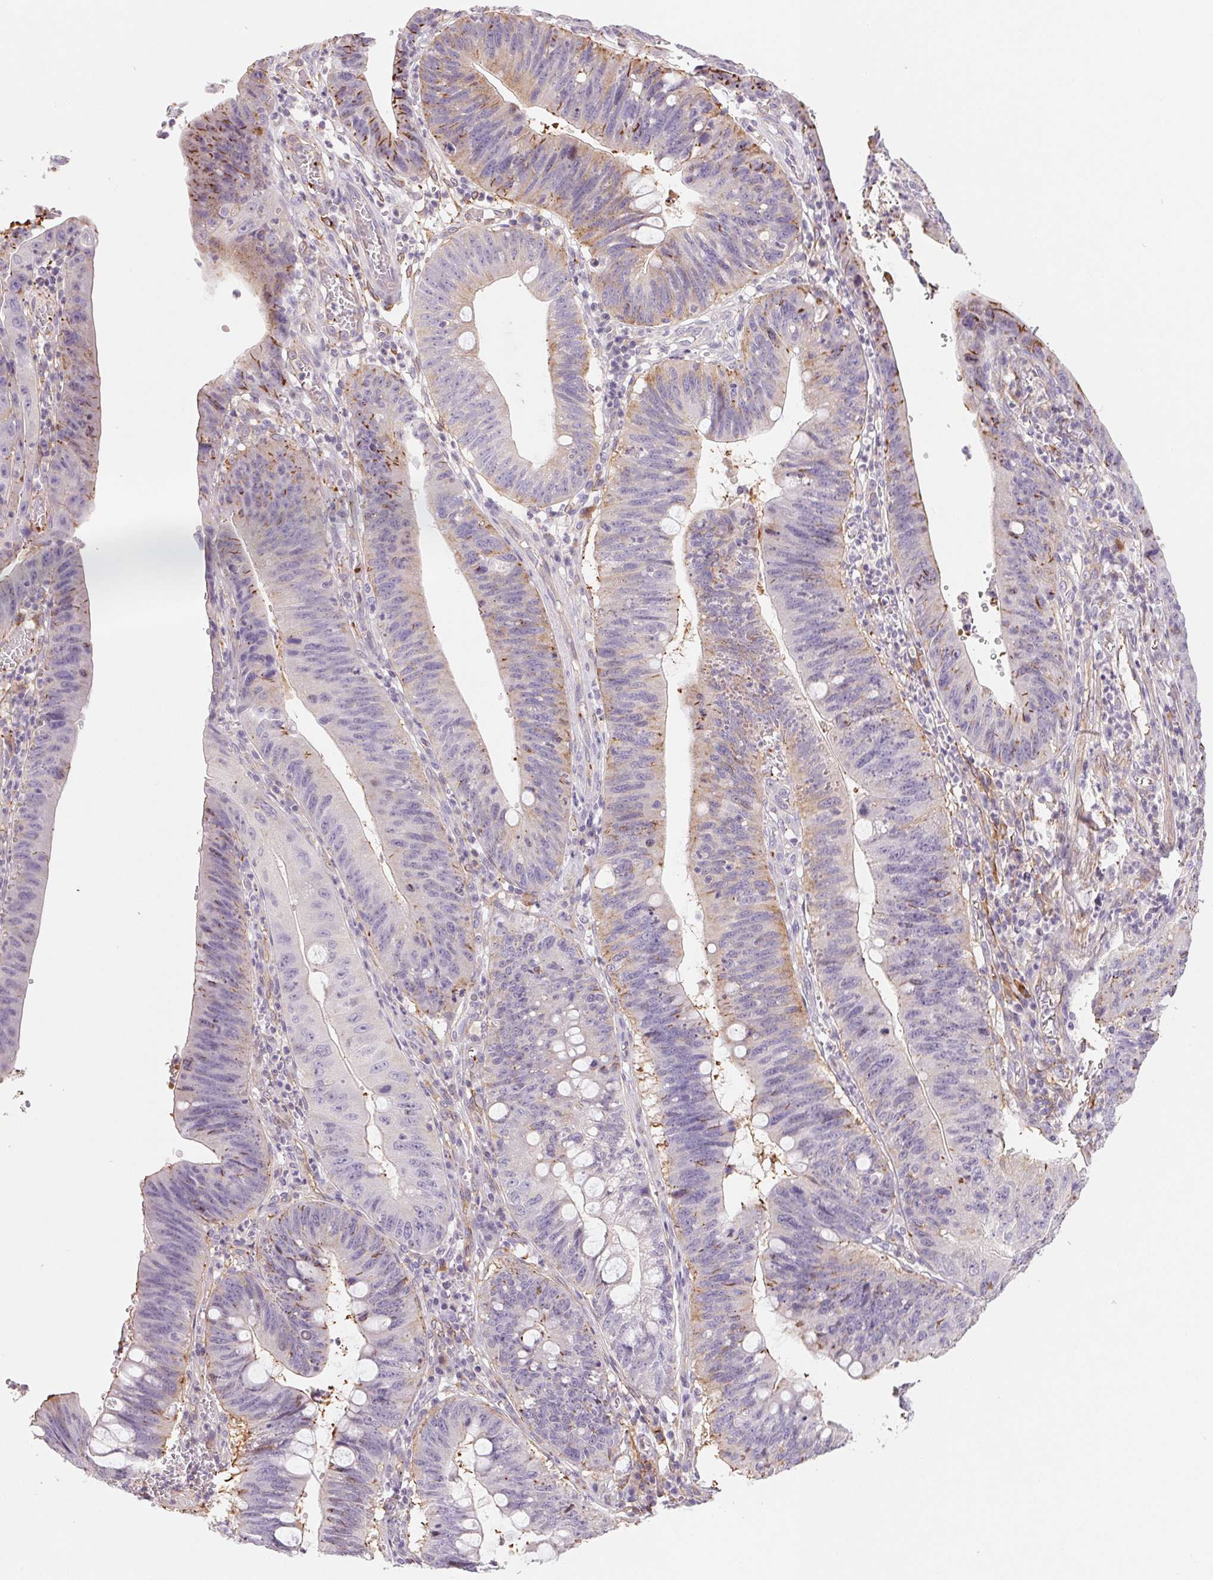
{"staining": {"intensity": "weak", "quantity": "<25%", "location": "cytoplasmic/membranous"}, "tissue": "stomach cancer", "cell_type": "Tumor cells", "image_type": "cancer", "snomed": [{"axis": "morphology", "description": "Adenocarcinoma, NOS"}, {"axis": "topography", "description": "Stomach"}], "caption": "This is an immunohistochemistry (IHC) photomicrograph of stomach adenocarcinoma. There is no expression in tumor cells.", "gene": "ANKRD13B", "patient": {"sex": "male", "age": 59}}